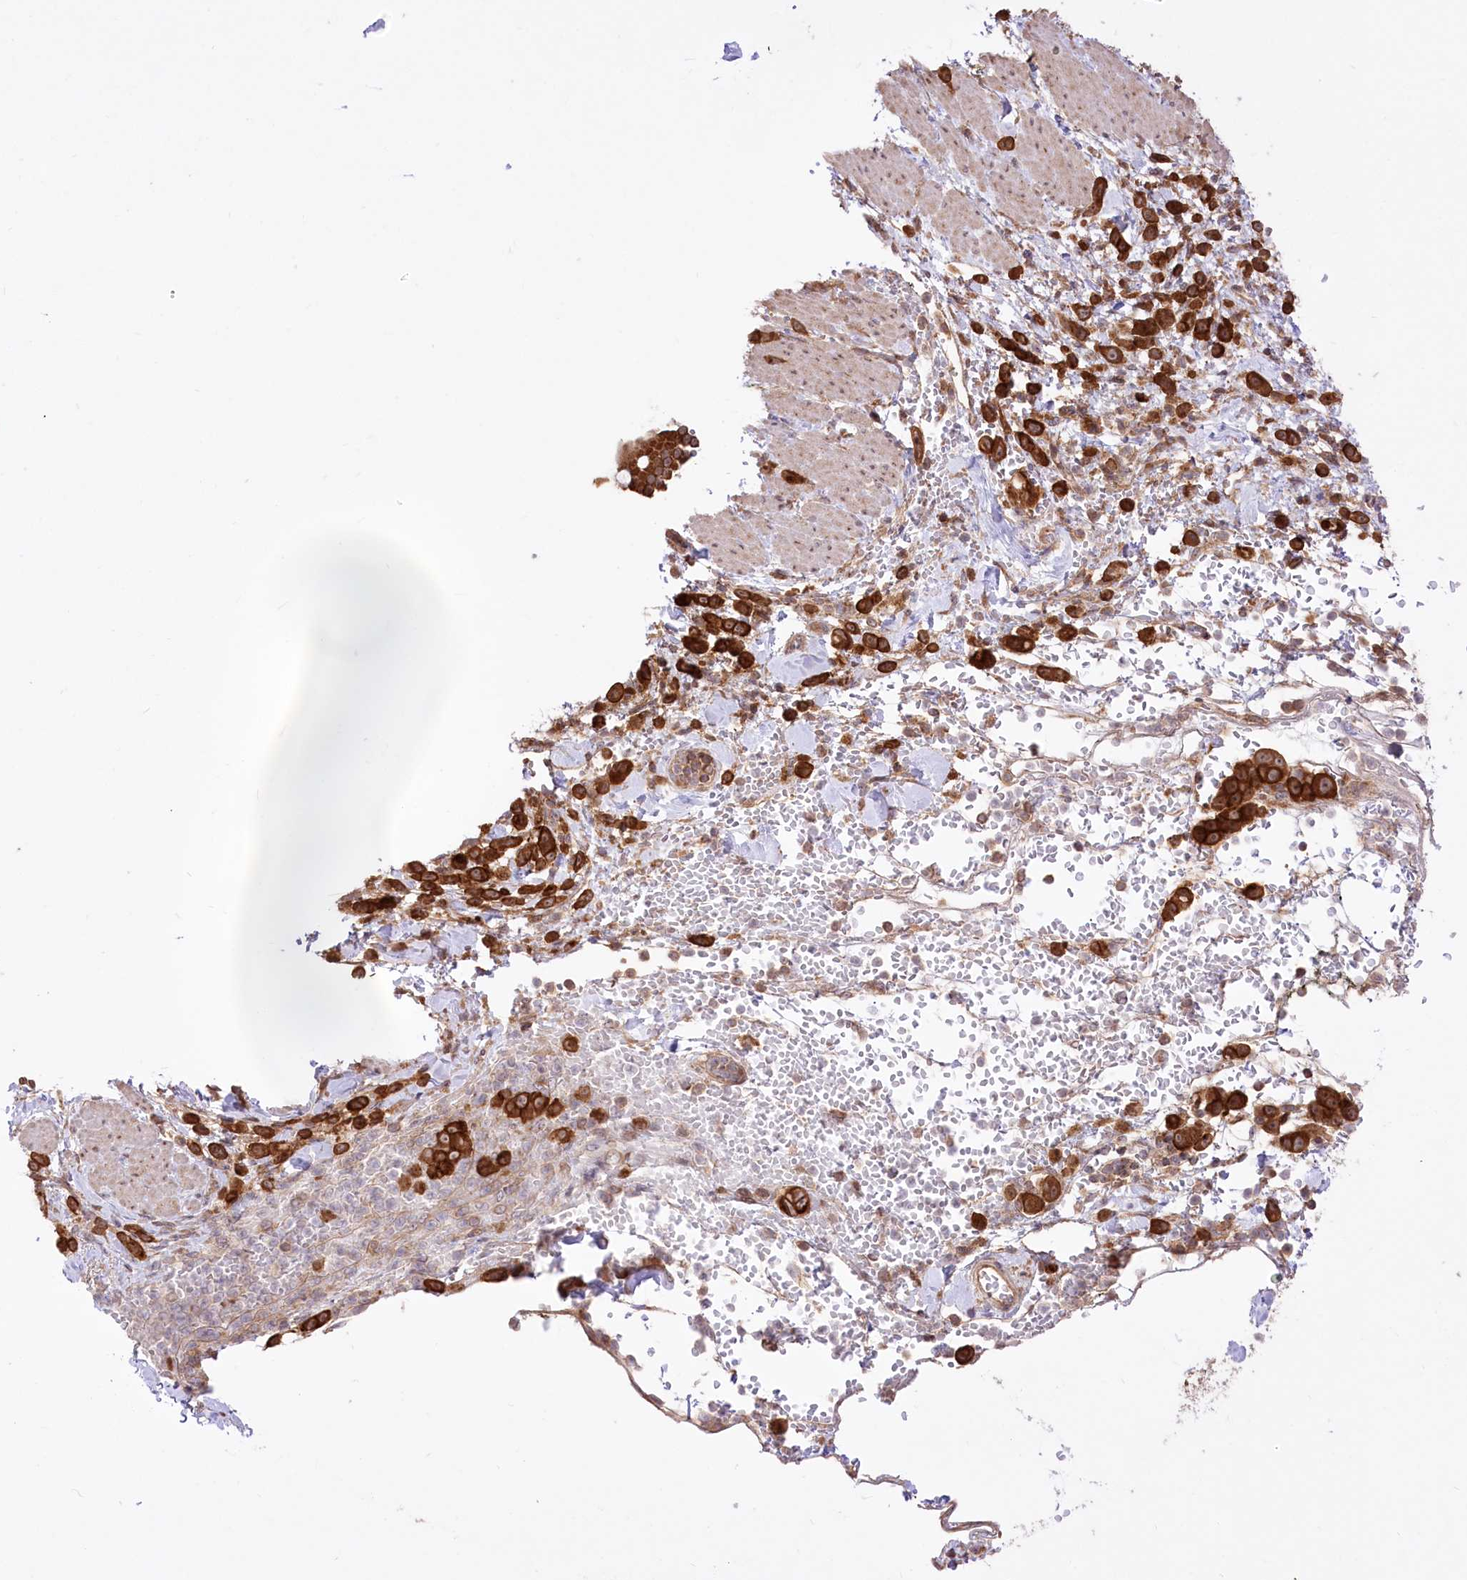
{"staining": {"intensity": "strong", "quantity": ">75%", "location": "cytoplasmic/membranous"}, "tissue": "pancreatic cancer", "cell_type": "Tumor cells", "image_type": "cancer", "snomed": [{"axis": "morphology", "description": "Normal tissue, NOS"}, {"axis": "morphology", "description": "Adenocarcinoma, NOS"}, {"axis": "topography", "description": "Pancreas"}], "caption": "A brown stain labels strong cytoplasmic/membranous expression of a protein in human pancreatic adenocarcinoma tumor cells.", "gene": "XYLB", "patient": {"sex": "female", "age": 64}}